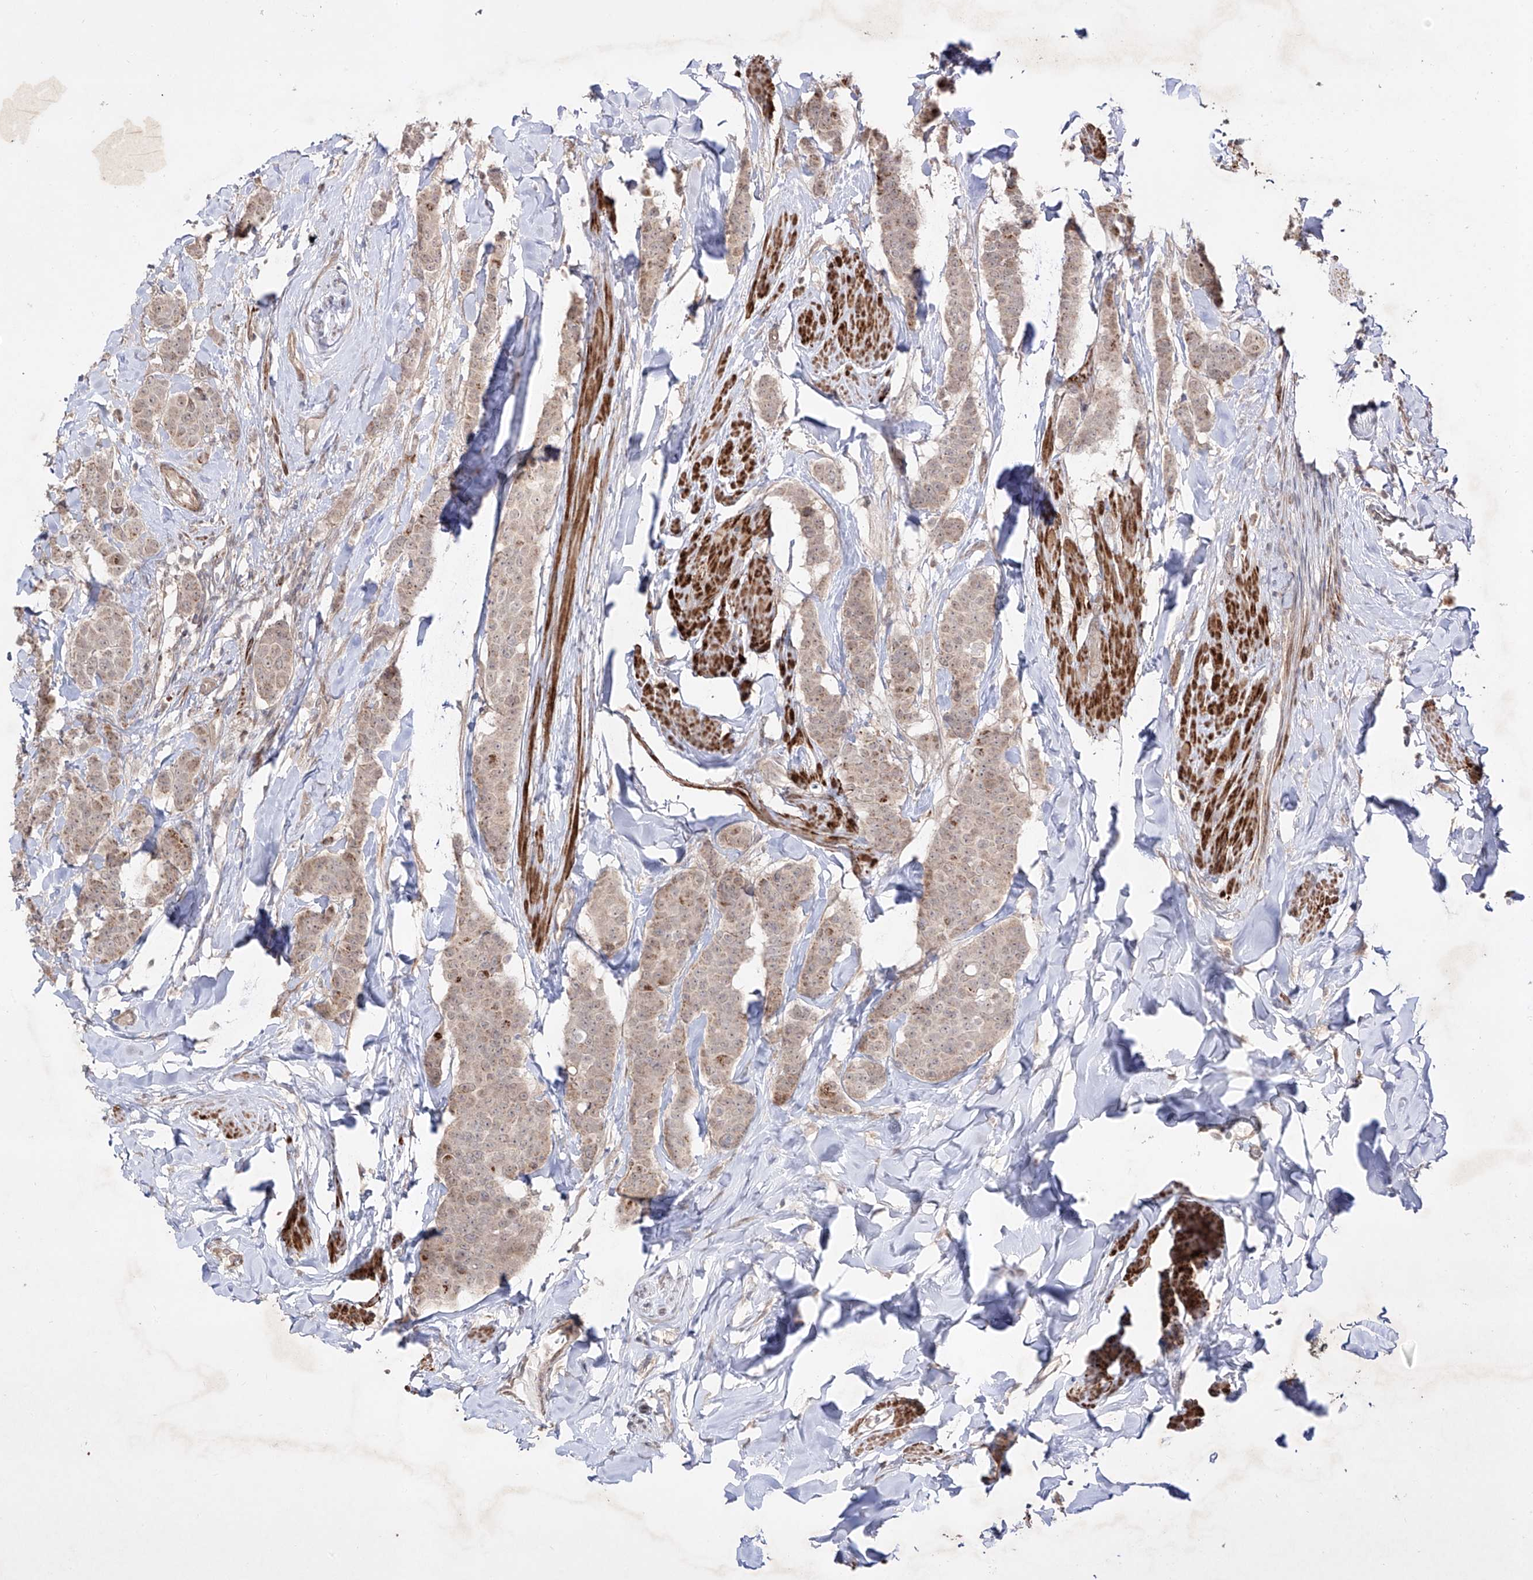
{"staining": {"intensity": "weak", "quantity": "25%-75%", "location": "cytoplasmic/membranous,nuclear"}, "tissue": "breast cancer", "cell_type": "Tumor cells", "image_type": "cancer", "snomed": [{"axis": "morphology", "description": "Duct carcinoma"}, {"axis": "topography", "description": "Breast"}], "caption": "DAB immunohistochemical staining of breast cancer shows weak cytoplasmic/membranous and nuclear protein staining in about 25%-75% of tumor cells.", "gene": "KDM1B", "patient": {"sex": "female", "age": 40}}